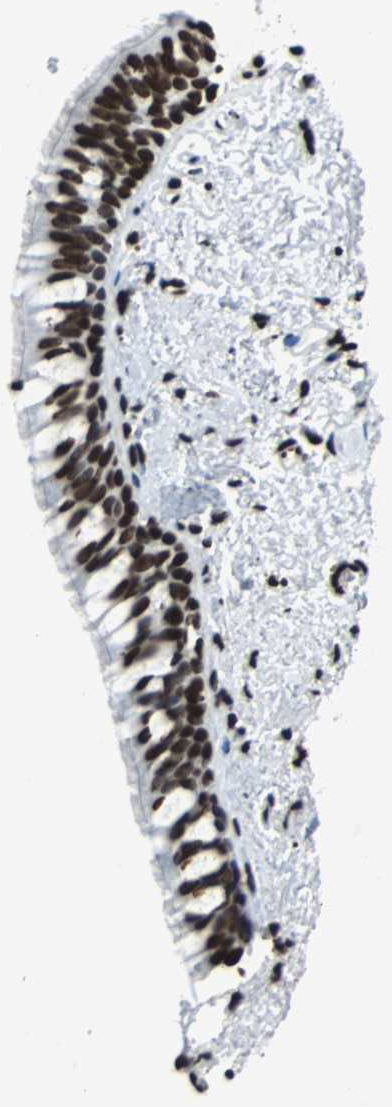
{"staining": {"intensity": "strong", "quantity": ">75%", "location": "nuclear"}, "tissue": "bronchus", "cell_type": "Respiratory epithelial cells", "image_type": "normal", "snomed": [{"axis": "morphology", "description": "Normal tissue, NOS"}, {"axis": "topography", "description": "Bronchus"}], "caption": "This histopathology image shows immunohistochemistry staining of unremarkable human bronchus, with high strong nuclear positivity in approximately >75% of respiratory epithelial cells.", "gene": "H2BC18", "patient": {"sex": "female", "age": 73}}